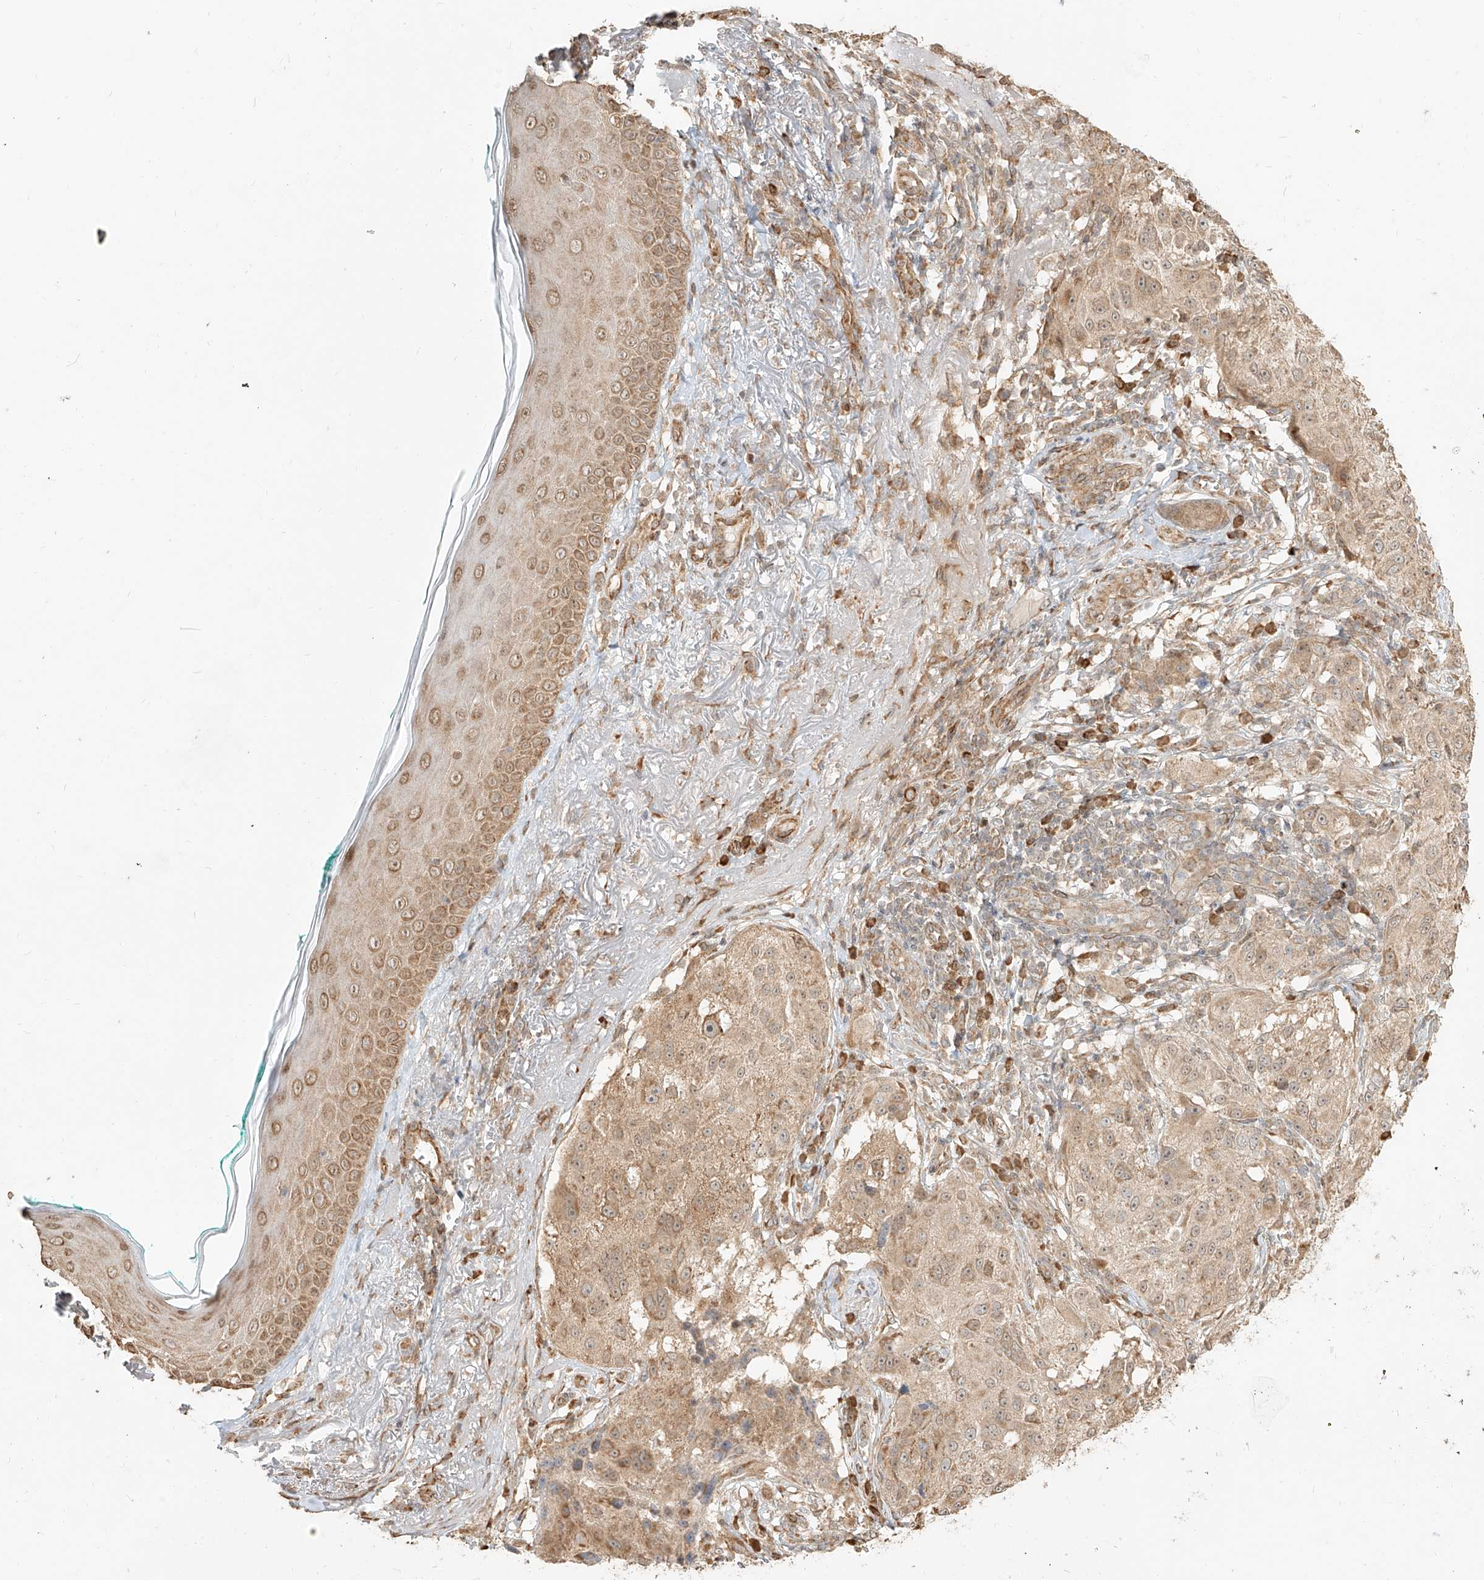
{"staining": {"intensity": "weak", "quantity": ">75%", "location": "cytoplasmic/membranous"}, "tissue": "melanoma", "cell_type": "Tumor cells", "image_type": "cancer", "snomed": [{"axis": "morphology", "description": "Necrosis, NOS"}, {"axis": "morphology", "description": "Malignant melanoma, NOS"}, {"axis": "topography", "description": "Skin"}], "caption": "Human malignant melanoma stained with a brown dye exhibits weak cytoplasmic/membranous positive staining in approximately >75% of tumor cells.", "gene": "UBE2K", "patient": {"sex": "female", "age": 87}}